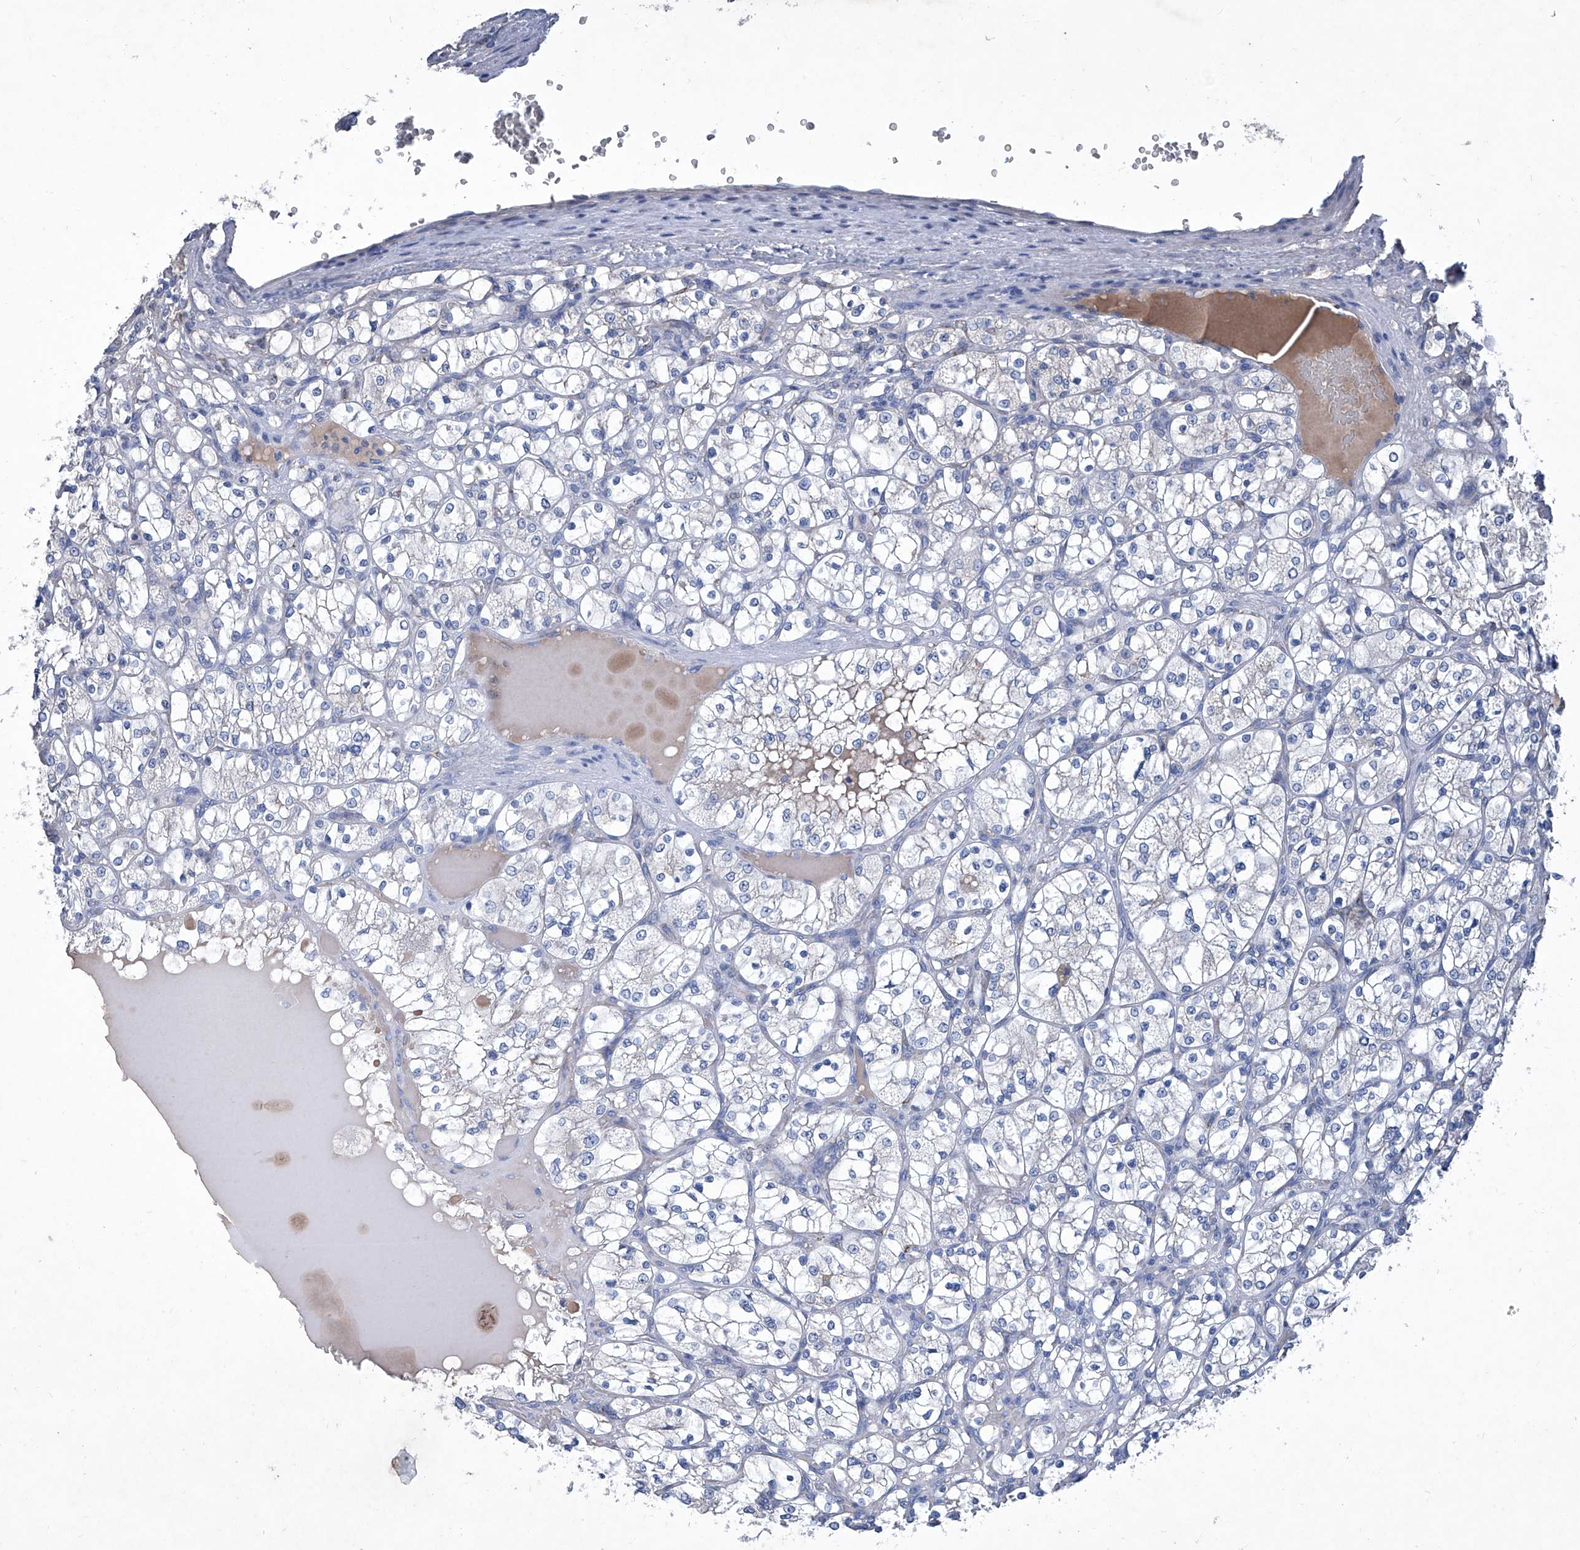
{"staining": {"intensity": "negative", "quantity": "none", "location": "none"}, "tissue": "renal cancer", "cell_type": "Tumor cells", "image_type": "cancer", "snomed": [{"axis": "morphology", "description": "Adenocarcinoma, NOS"}, {"axis": "topography", "description": "Kidney"}], "caption": "Renal cancer was stained to show a protein in brown. There is no significant positivity in tumor cells.", "gene": "MTARC1", "patient": {"sex": "female", "age": 69}}